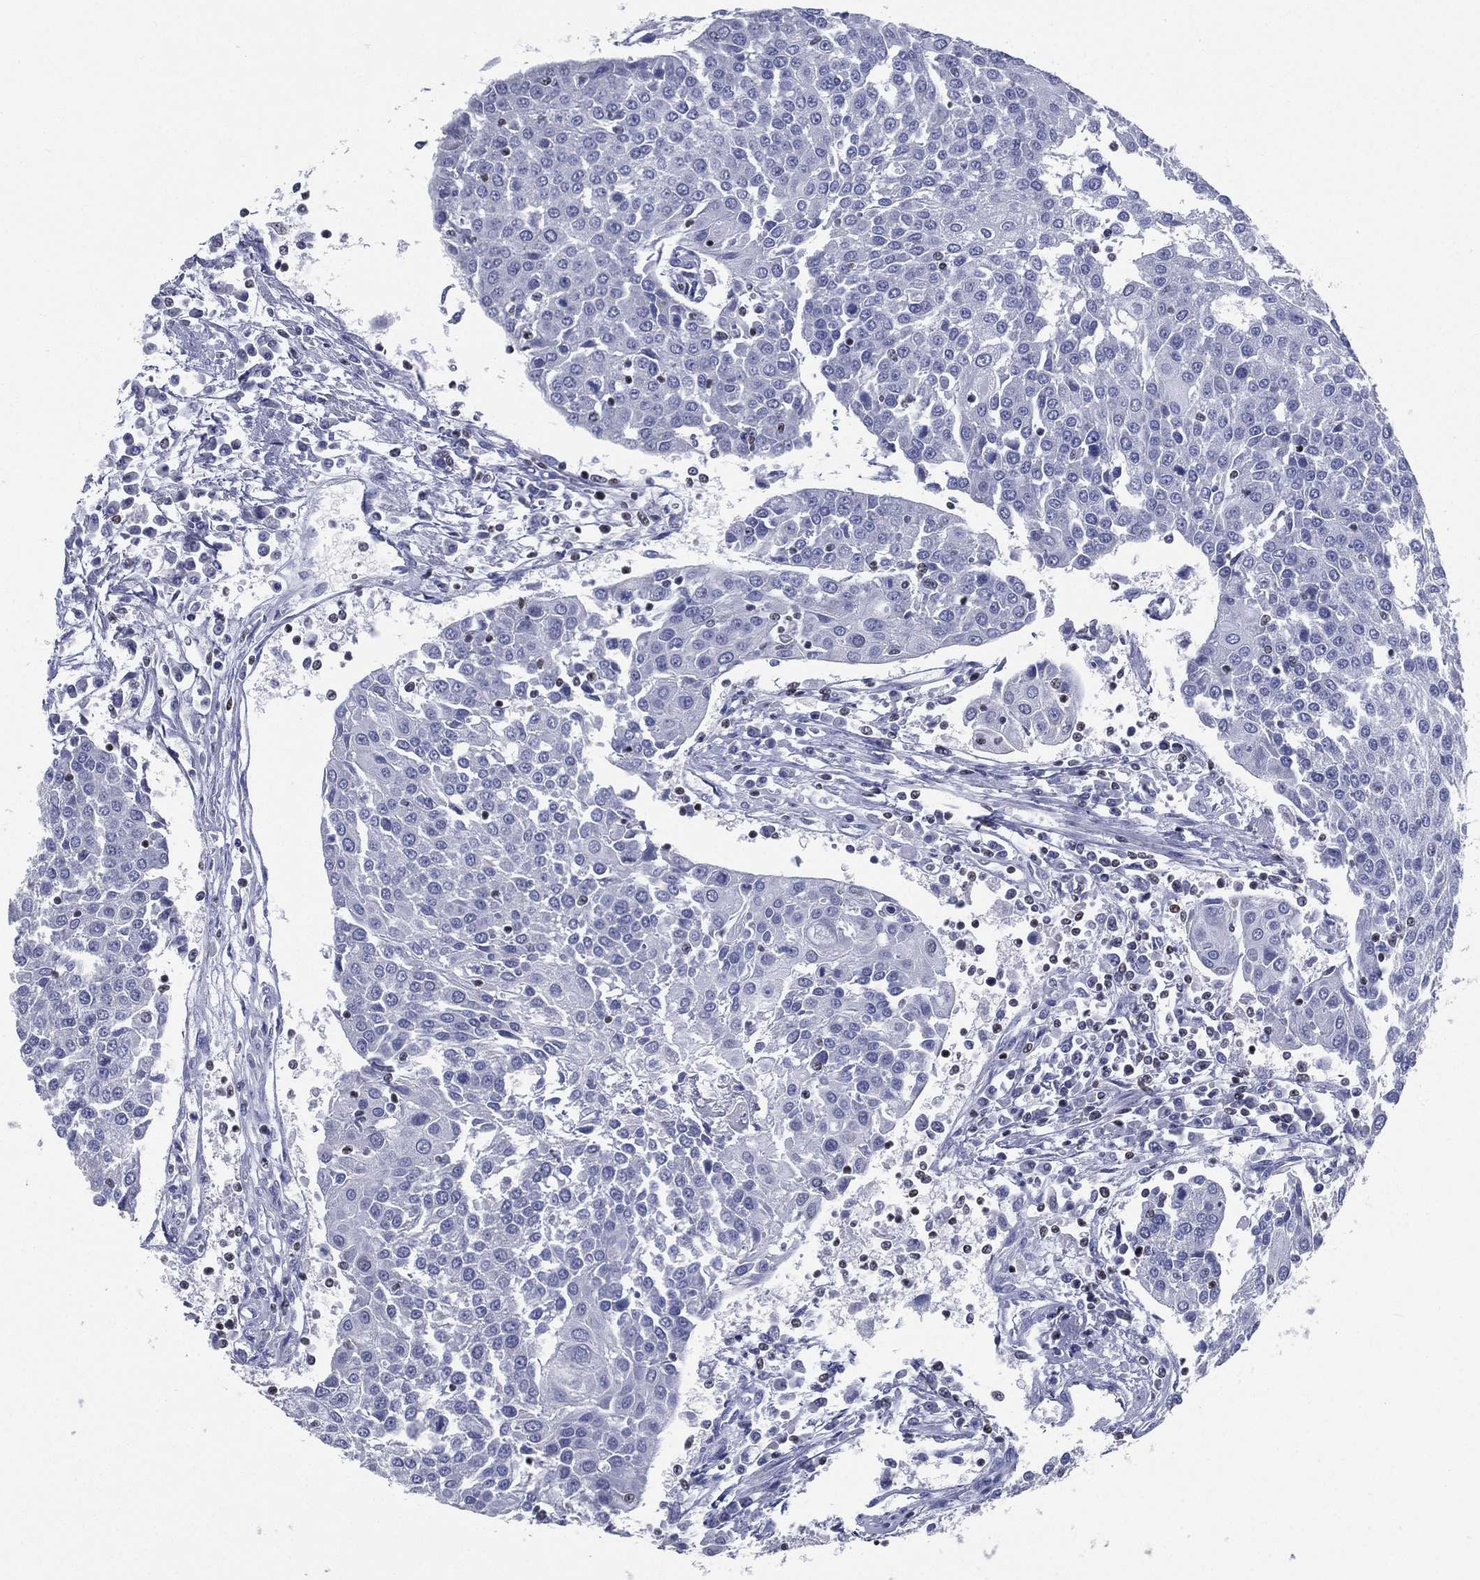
{"staining": {"intensity": "negative", "quantity": "none", "location": "none"}, "tissue": "urothelial cancer", "cell_type": "Tumor cells", "image_type": "cancer", "snomed": [{"axis": "morphology", "description": "Urothelial carcinoma, High grade"}, {"axis": "topography", "description": "Urinary bladder"}], "caption": "A histopathology image of urothelial cancer stained for a protein demonstrates no brown staining in tumor cells.", "gene": "PYHIN1", "patient": {"sex": "female", "age": 85}}